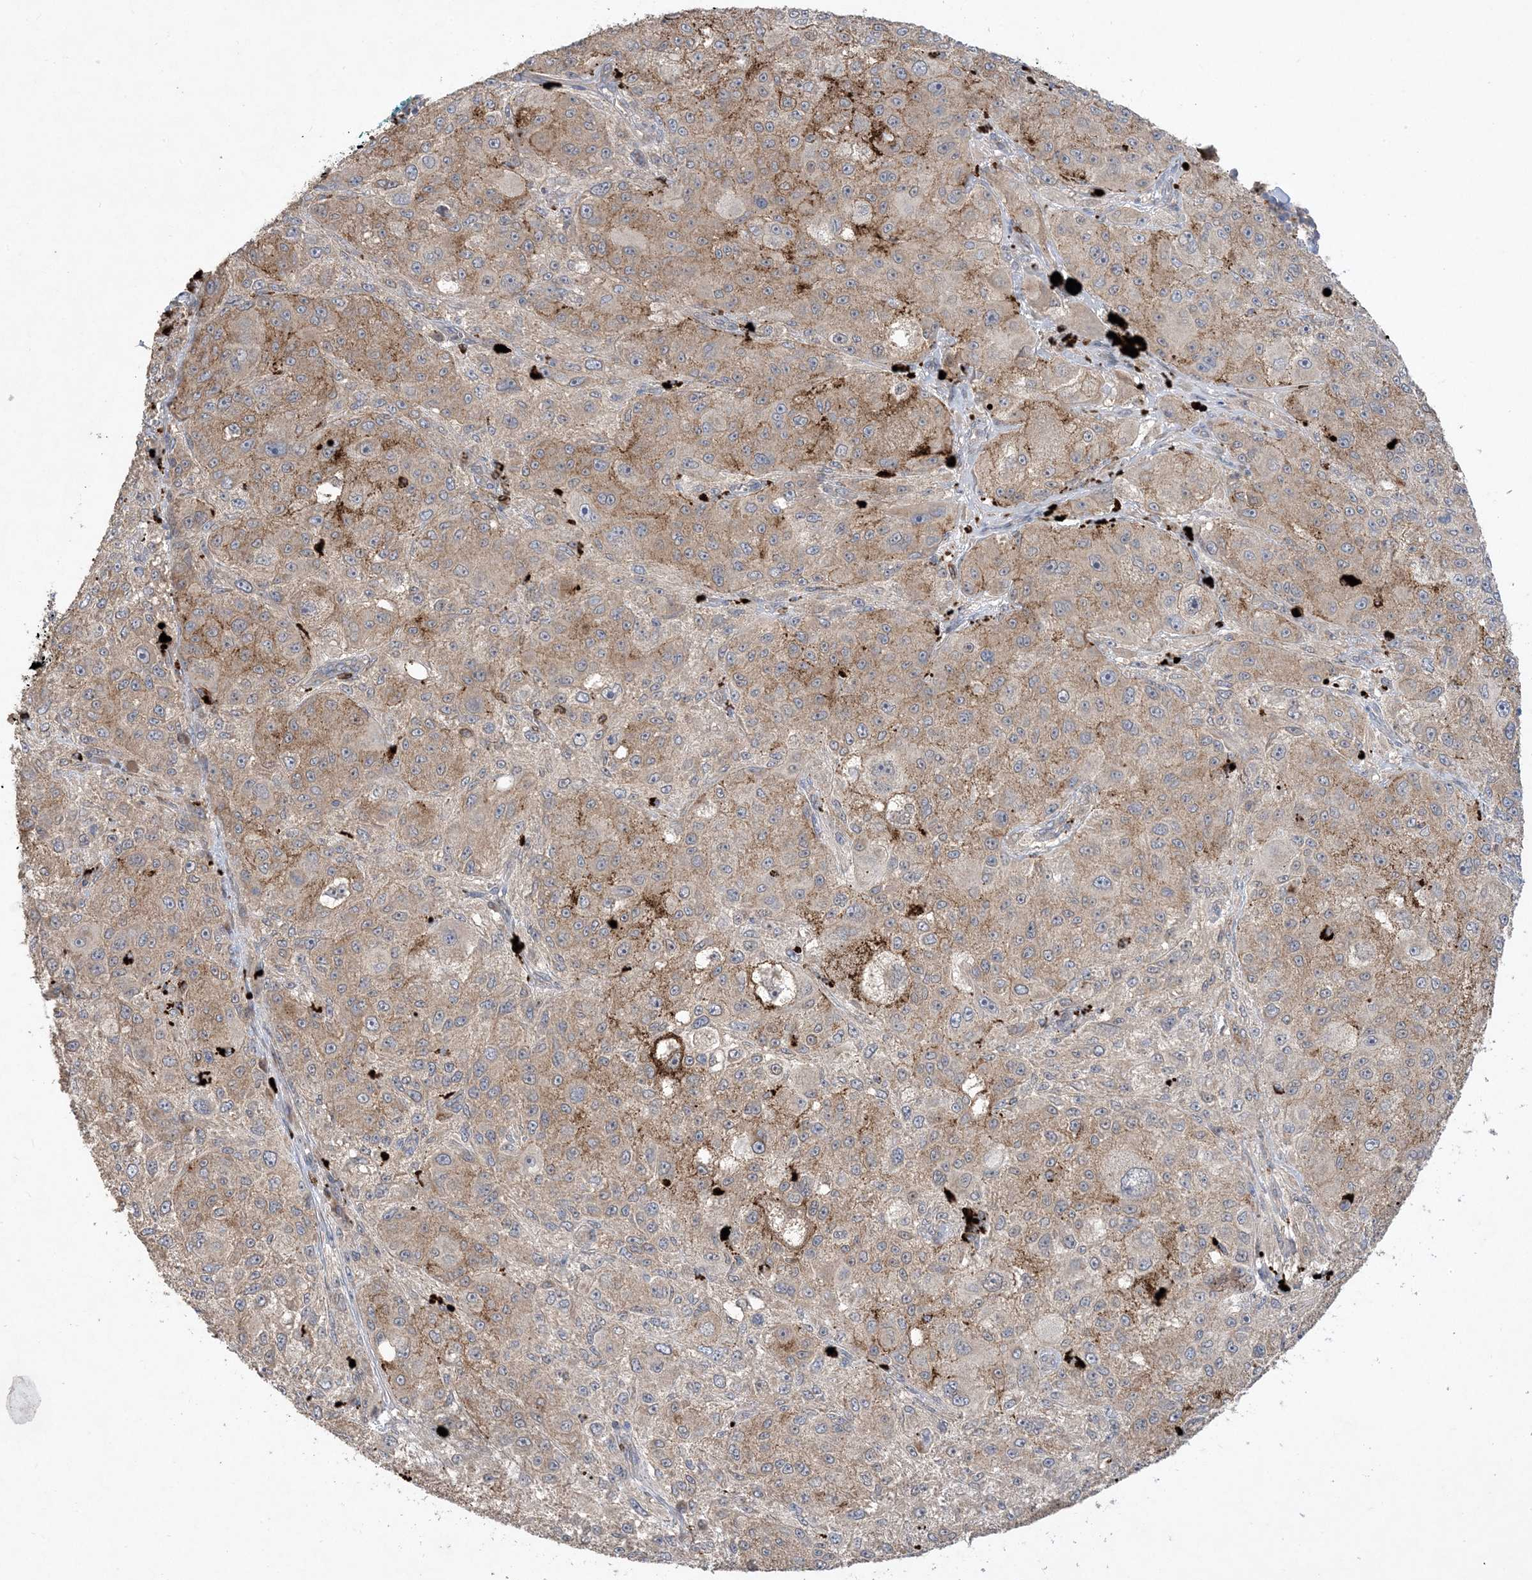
{"staining": {"intensity": "weak", "quantity": "25%-75%", "location": "cytoplasmic/membranous"}, "tissue": "melanoma", "cell_type": "Tumor cells", "image_type": "cancer", "snomed": [{"axis": "morphology", "description": "Necrosis, NOS"}, {"axis": "morphology", "description": "Malignant melanoma, NOS"}, {"axis": "topography", "description": "Skin"}], "caption": "Malignant melanoma stained with immunohistochemistry (IHC) exhibits weak cytoplasmic/membranous expression in approximately 25%-75% of tumor cells.", "gene": "MASP2", "patient": {"sex": "female", "age": 87}}